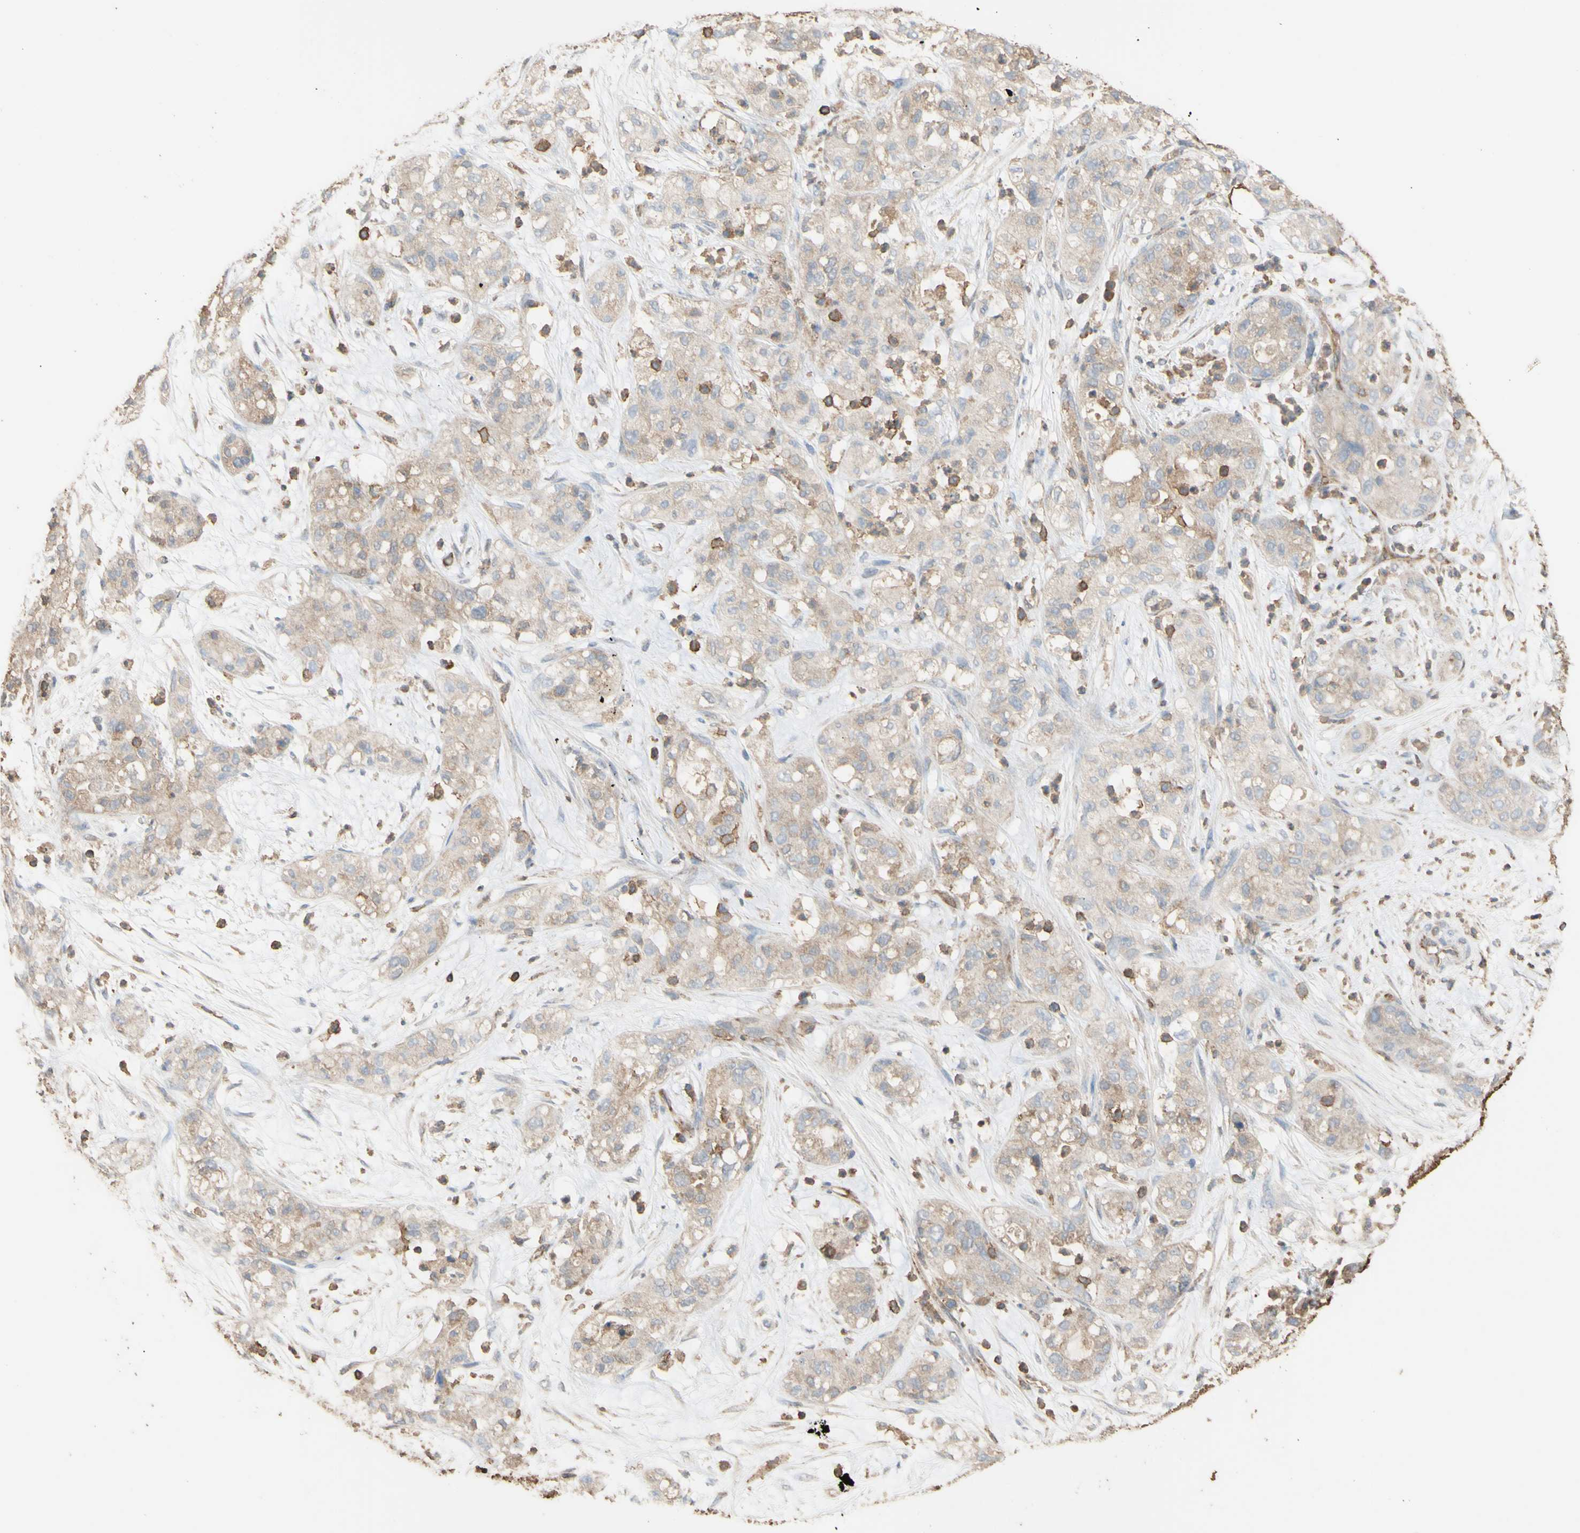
{"staining": {"intensity": "weak", "quantity": ">75%", "location": "cytoplasmic/membranous"}, "tissue": "pancreatic cancer", "cell_type": "Tumor cells", "image_type": "cancer", "snomed": [{"axis": "morphology", "description": "Adenocarcinoma, NOS"}, {"axis": "topography", "description": "Pancreas"}], "caption": "An IHC micrograph of neoplastic tissue is shown. Protein staining in brown shows weak cytoplasmic/membranous positivity in adenocarcinoma (pancreatic) within tumor cells.", "gene": "ALDH9A1", "patient": {"sex": "female", "age": 78}}